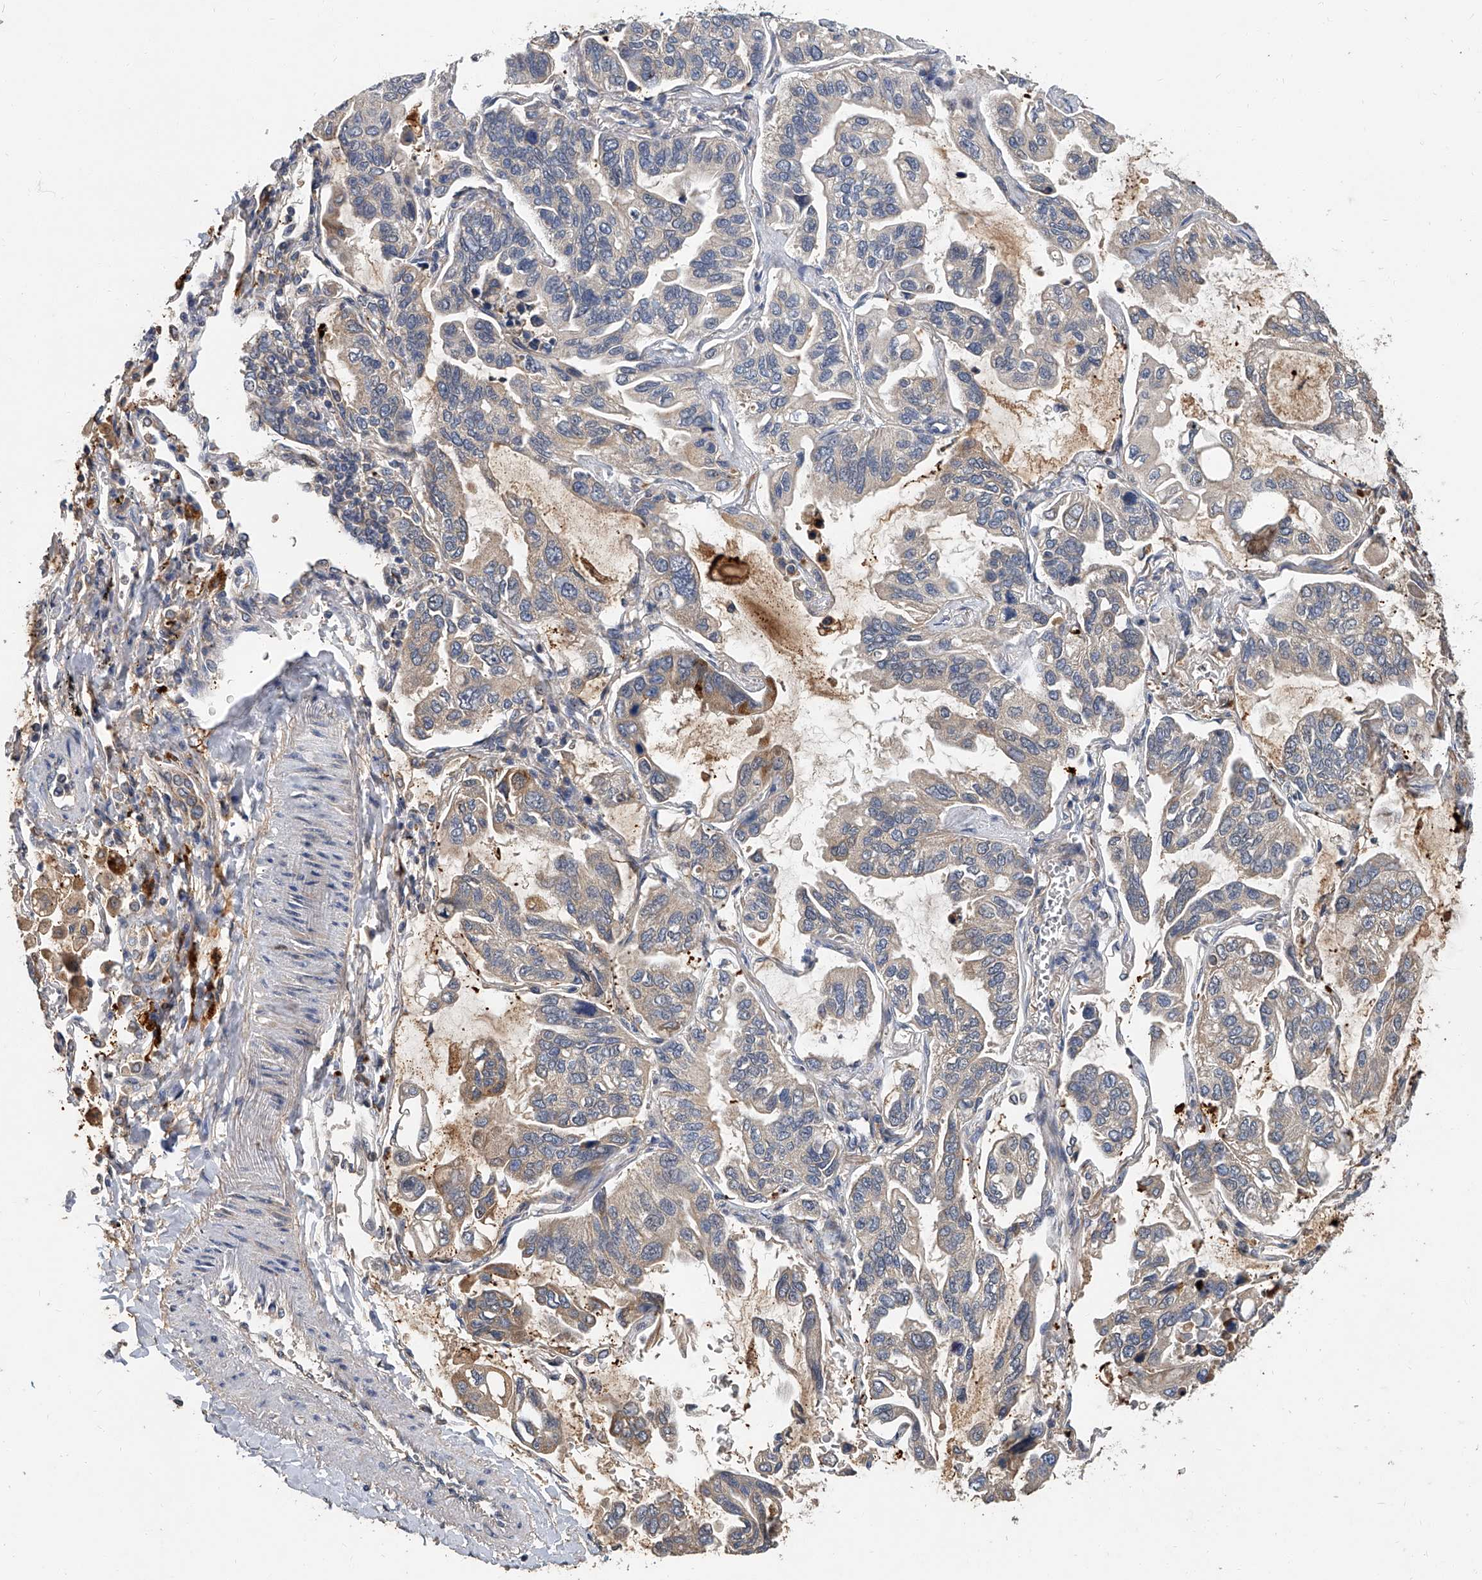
{"staining": {"intensity": "weak", "quantity": "25%-75%", "location": "cytoplasmic/membranous"}, "tissue": "lung cancer", "cell_type": "Tumor cells", "image_type": "cancer", "snomed": [{"axis": "morphology", "description": "Adenocarcinoma, NOS"}, {"axis": "topography", "description": "Lung"}], "caption": "A brown stain shows weak cytoplasmic/membranous staining of a protein in lung cancer (adenocarcinoma) tumor cells.", "gene": "JAG2", "patient": {"sex": "male", "age": 64}}